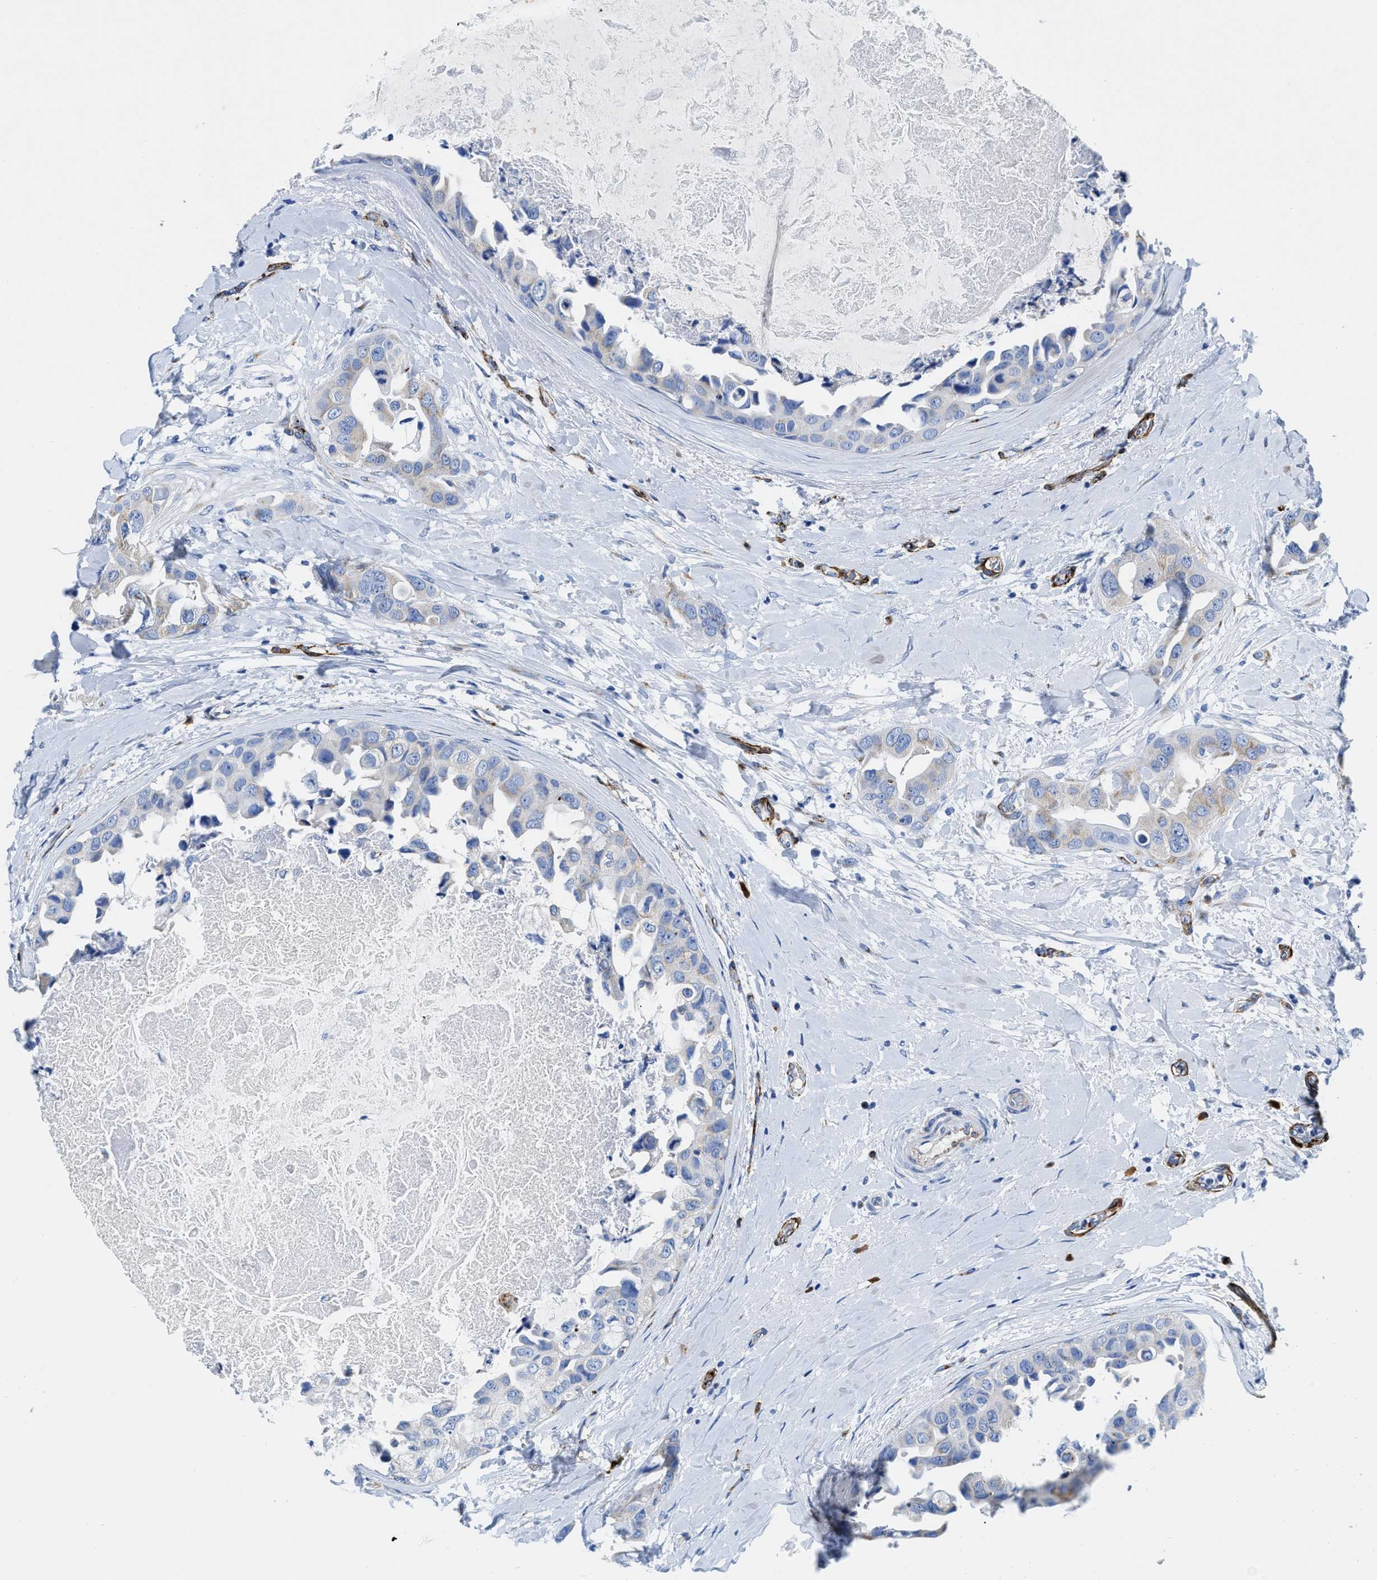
{"staining": {"intensity": "weak", "quantity": "<25%", "location": "cytoplasmic/membranous"}, "tissue": "breast cancer", "cell_type": "Tumor cells", "image_type": "cancer", "snomed": [{"axis": "morphology", "description": "Duct carcinoma"}, {"axis": "topography", "description": "Breast"}], "caption": "Human breast cancer (infiltrating ductal carcinoma) stained for a protein using IHC shows no positivity in tumor cells.", "gene": "TVP23B", "patient": {"sex": "female", "age": 40}}